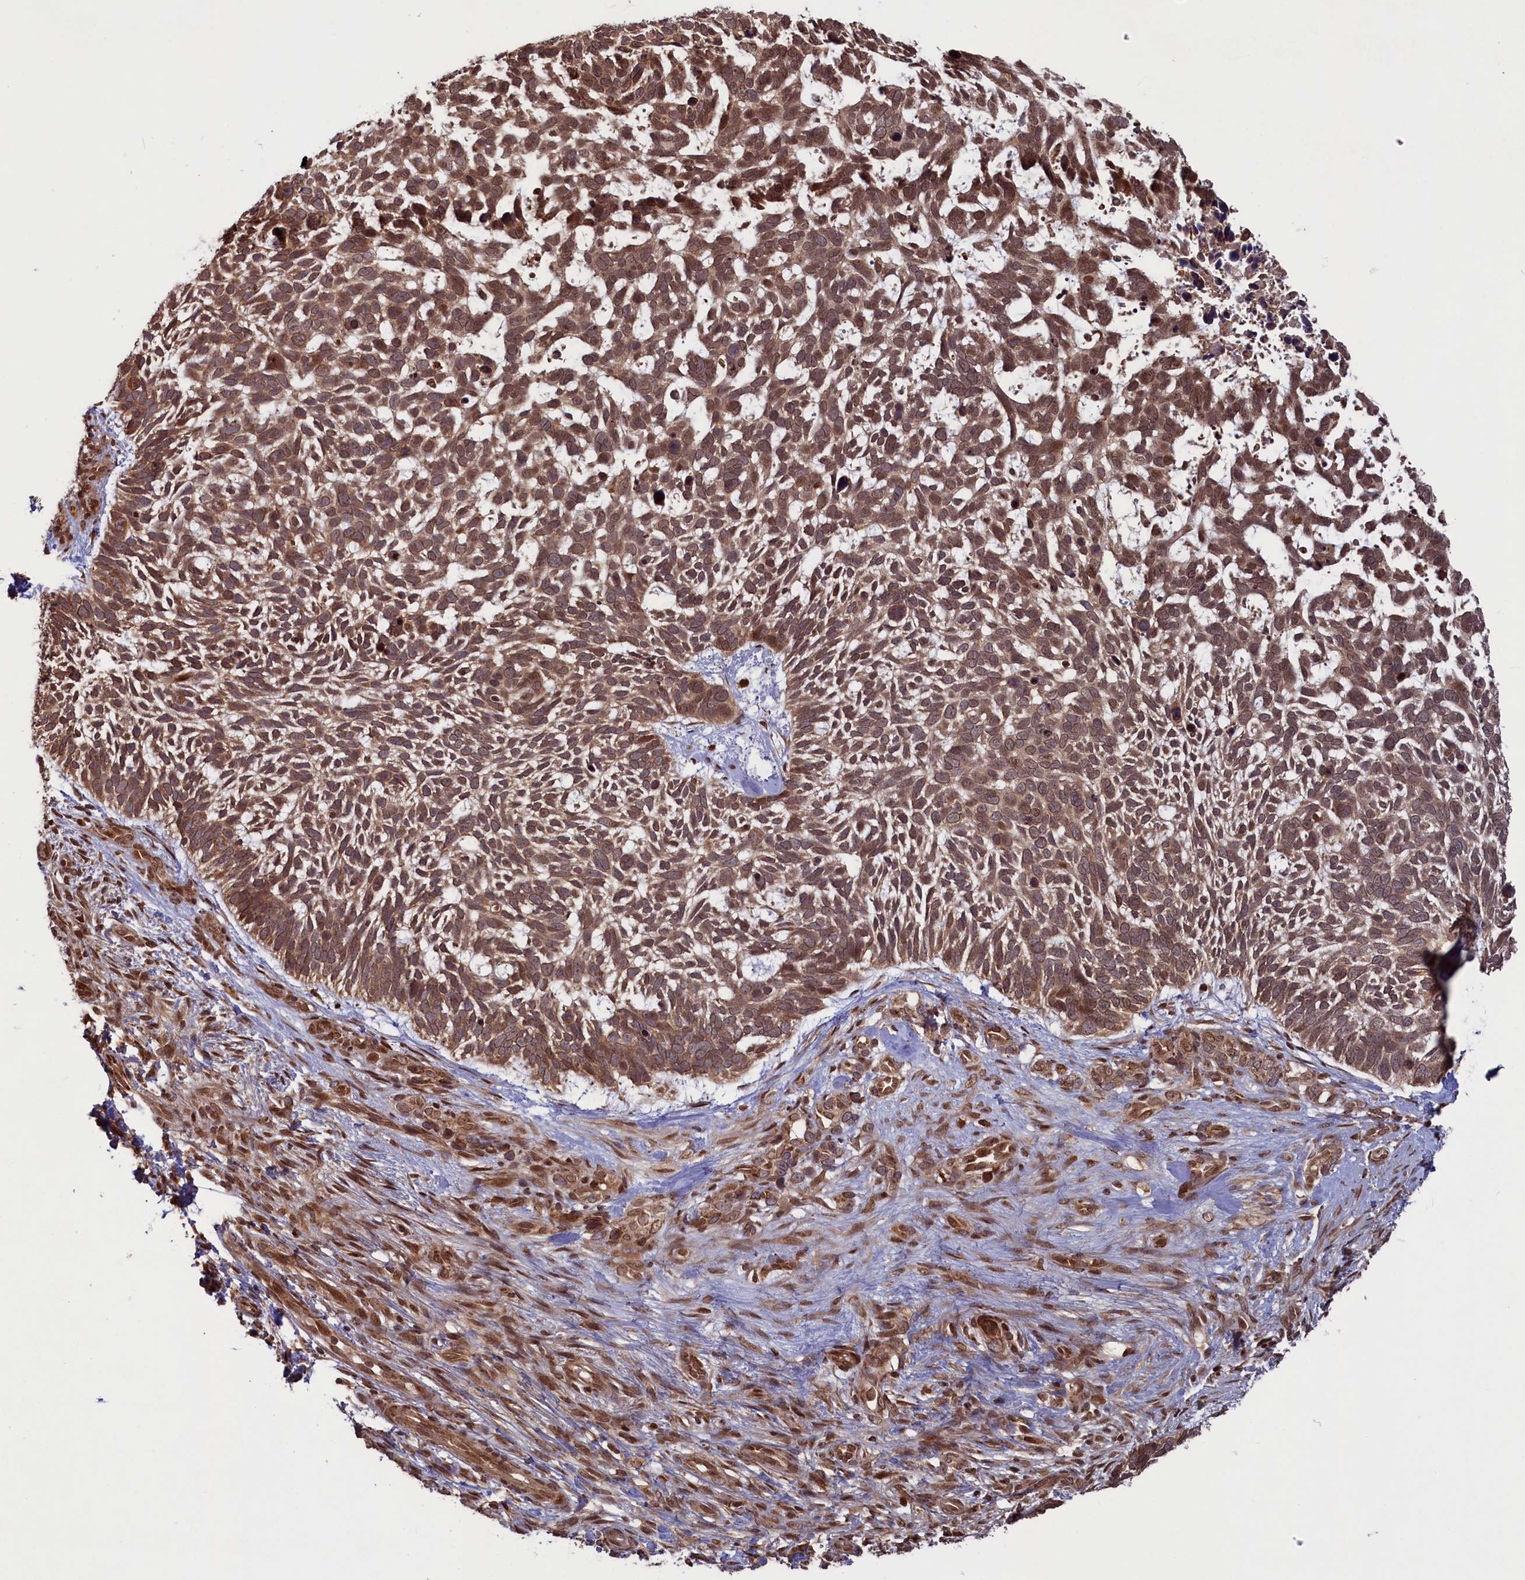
{"staining": {"intensity": "moderate", "quantity": ">75%", "location": "cytoplasmic/membranous,nuclear"}, "tissue": "skin cancer", "cell_type": "Tumor cells", "image_type": "cancer", "snomed": [{"axis": "morphology", "description": "Basal cell carcinoma"}, {"axis": "topography", "description": "Skin"}], "caption": "Protein staining displays moderate cytoplasmic/membranous and nuclear staining in about >75% of tumor cells in skin cancer (basal cell carcinoma).", "gene": "NAE1", "patient": {"sex": "male", "age": 88}}